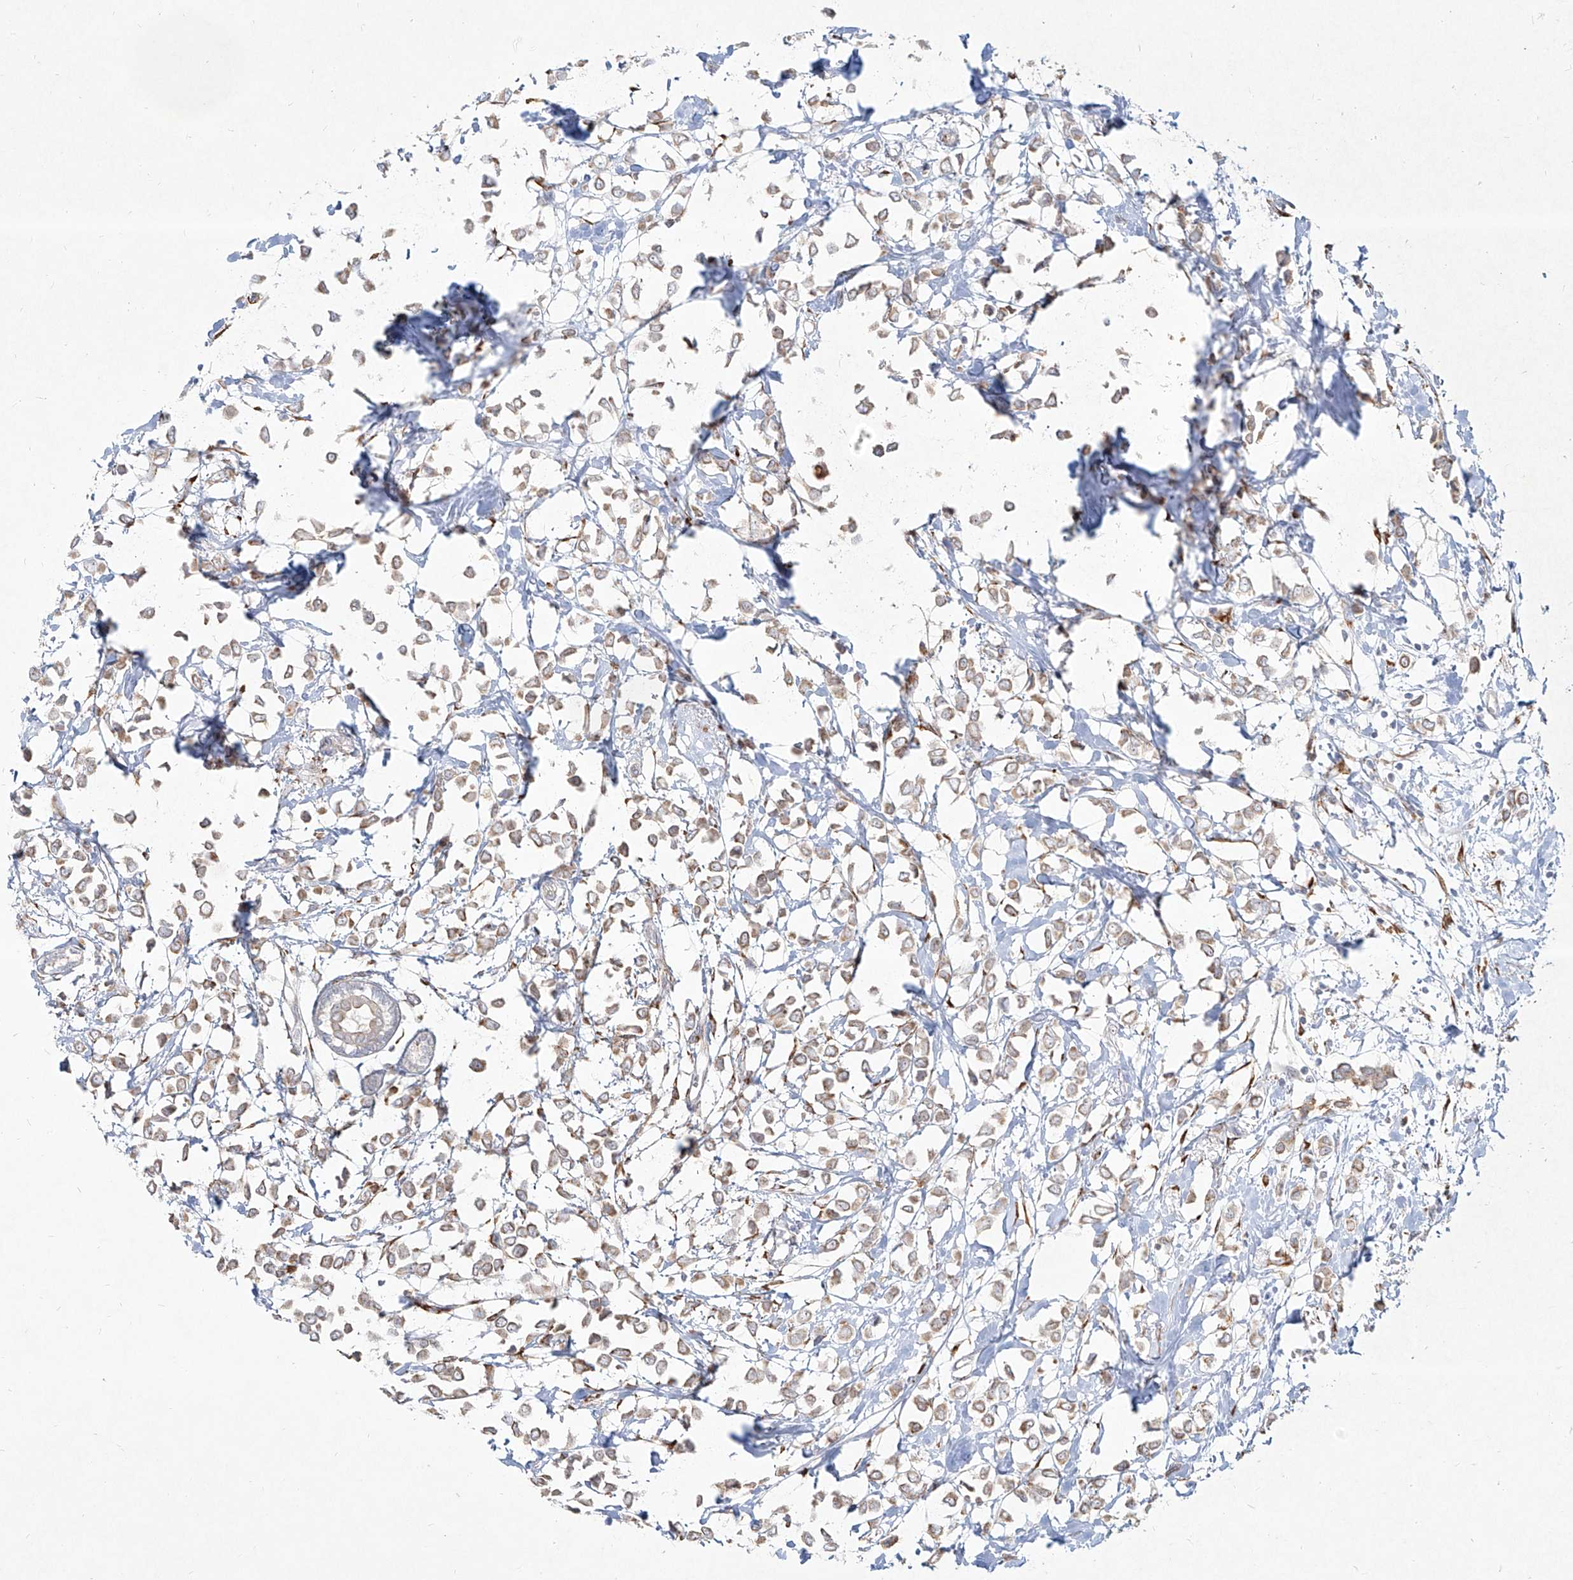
{"staining": {"intensity": "weak", "quantity": ">75%", "location": "cytoplasmic/membranous"}, "tissue": "breast cancer", "cell_type": "Tumor cells", "image_type": "cancer", "snomed": [{"axis": "morphology", "description": "Lobular carcinoma"}, {"axis": "topography", "description": "Breast"}], "caption": "Brown immunohistochemical staining in lobular carcinoma (breast) reveals weak cytoplasmic/membranous positivity in approximately >75% of tumor cells. (DAB (3,3'-diaminobenzidine) = brown stain, brightfield microscopy at high magnification).", "gene": "CD209", "patient": {"sex": "female", "age": 51}}